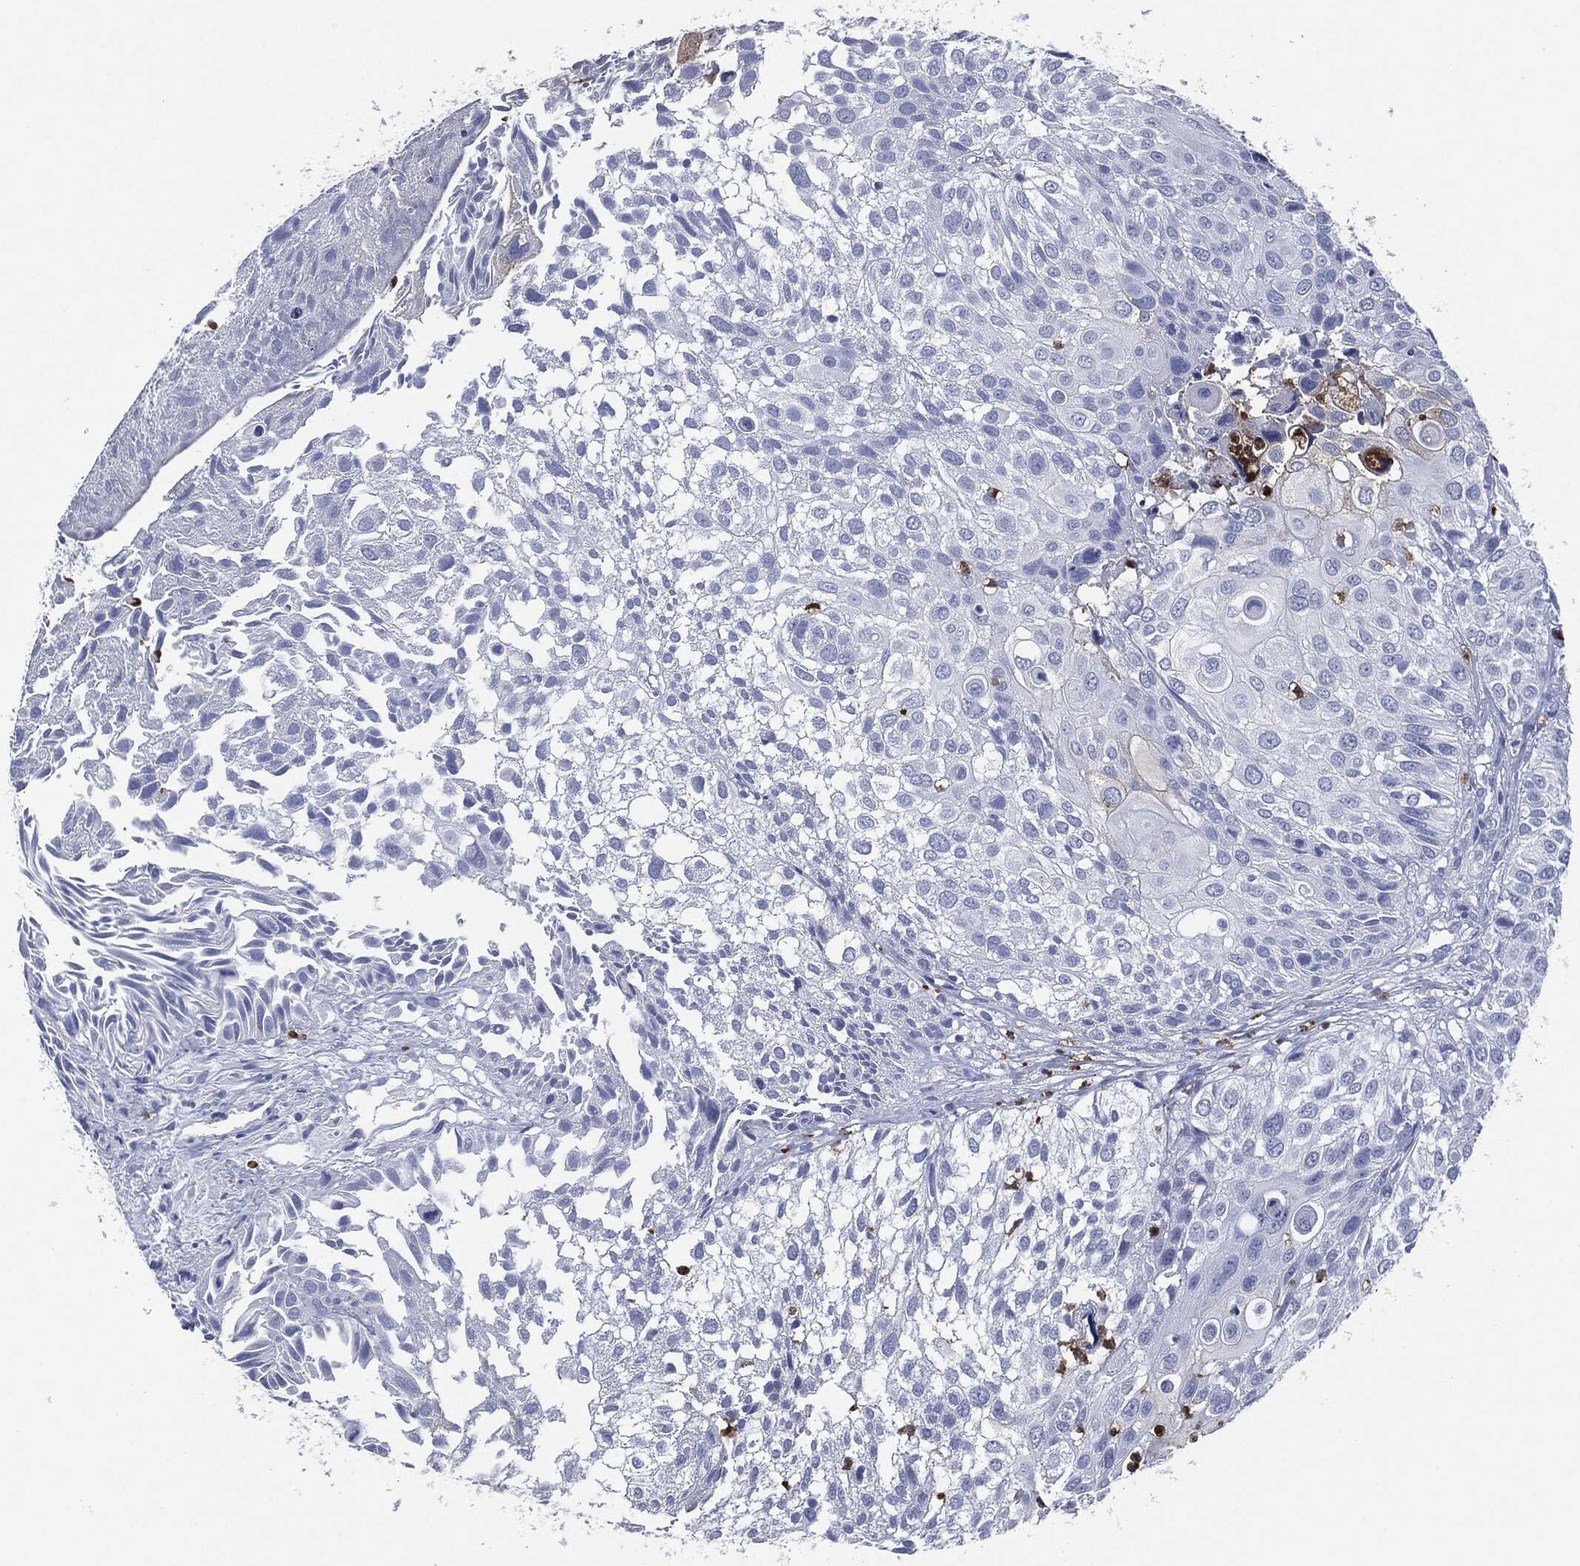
{"staining": {"intensity": "negative", "quantity": "none", "location": "none"}, "tissue": "urothelial cancer", "cell_type": "Tumor cells", "image_type": "cancer", "snomed": [{"axis": "morphology", "description": "Urothelial carcinoma, High grade"}, {"axis": "topography", "description": "Urinary bladder"}], "caption": "Immunohistochemistry (IHC) of high-grade urothelial carcinoma displays no expression in tumor cells. The staining is performed using DAB (3,3'-diaminobenzidine) brown chromogen with nuclei counter-stained in using hematoxylin.", "gene": "CEACAM8", "patient": {"sex": "female", "age": 79}}